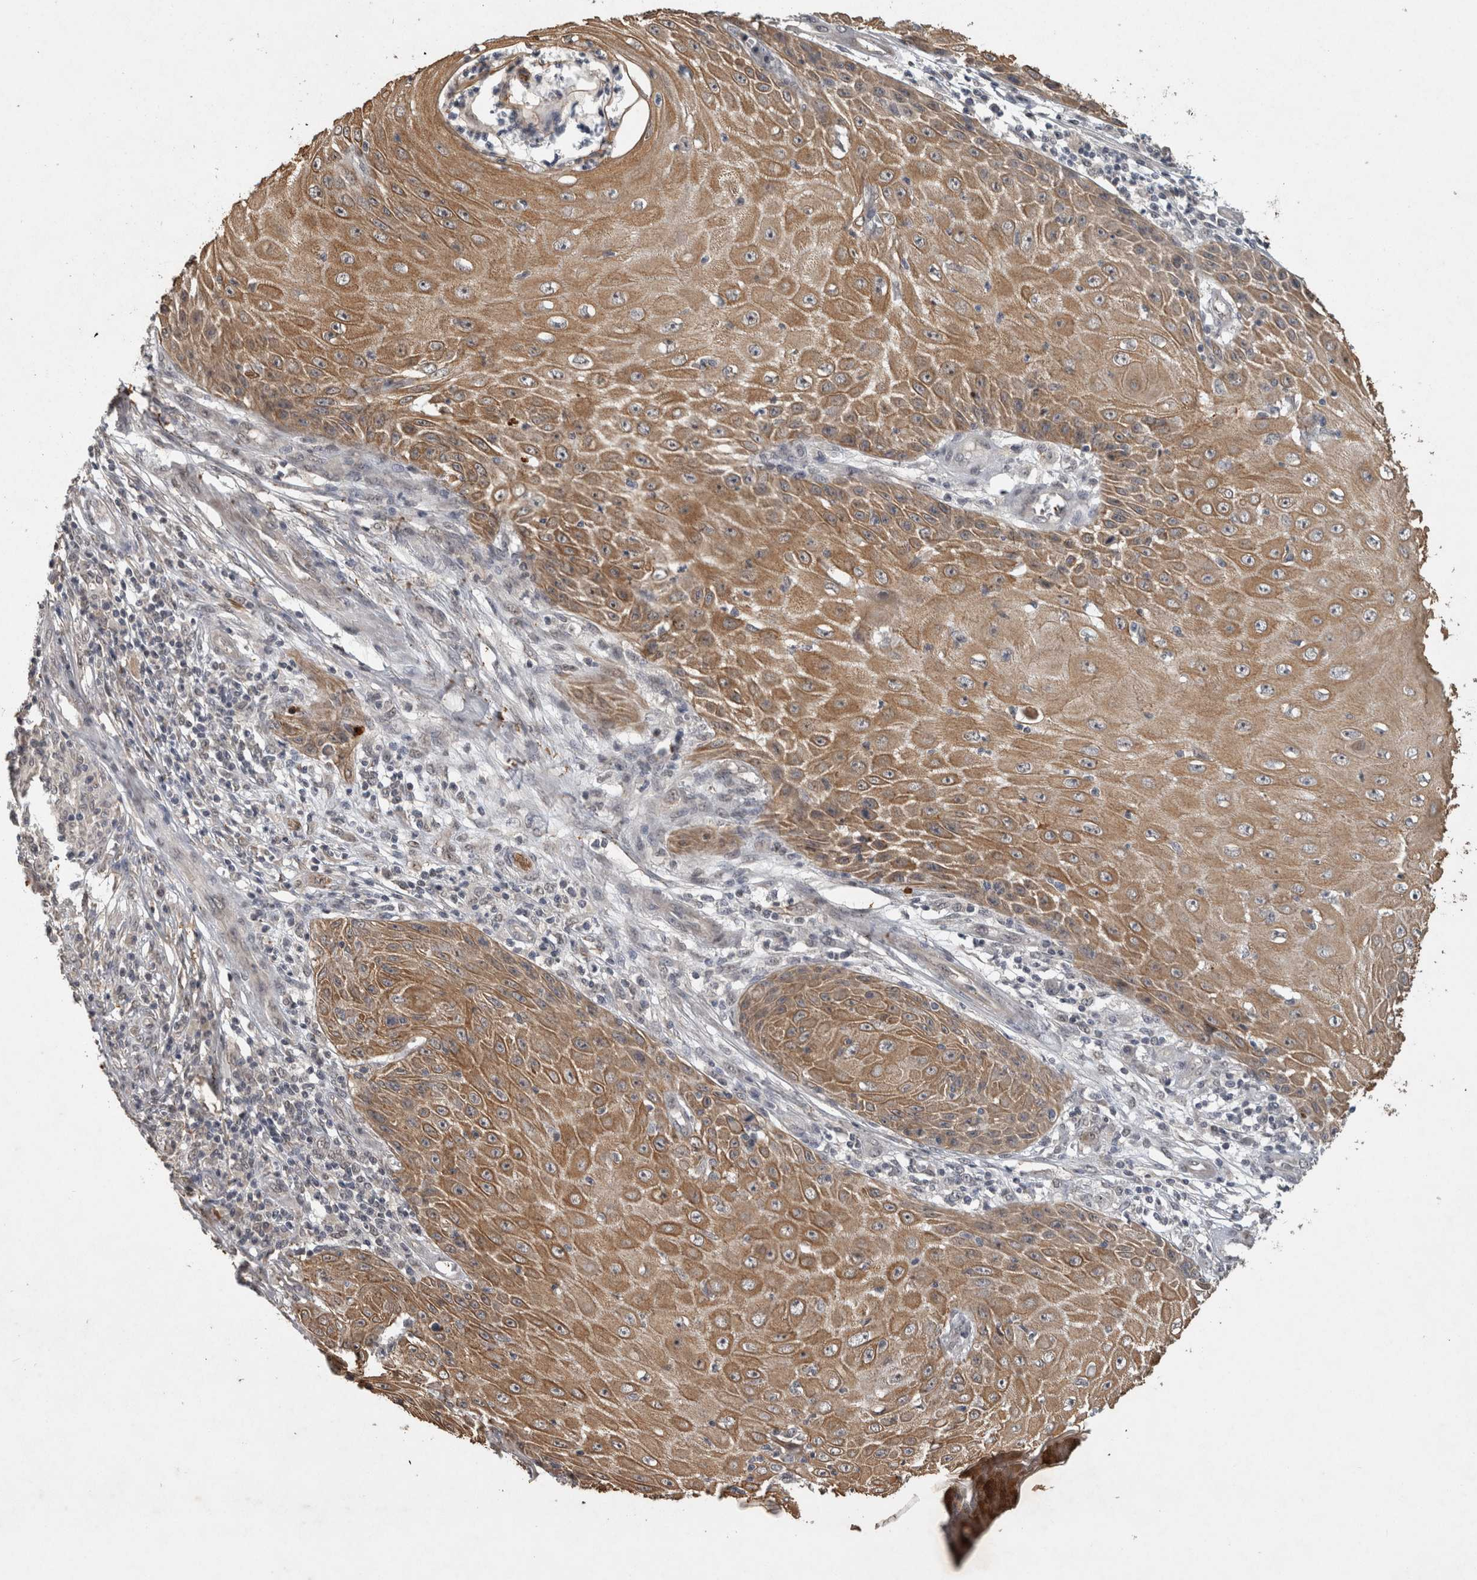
{"staining": {"intensity": "moderate", "quantity": ">75%", "location": "cytoplasmic/membranous"}, "tissue": "skin cancer", "cell_type": "Tumor cells", "image_type": "cancer", "snomed": [{"axis": "morphology", "description": "Squamous cell carcinoma, NOS"}, {"axis": "topography", "description": "Skin"}], "caption": "The image displays a brown stain indicating the presence of a protein in the cytoplasmic/membranous of tumor cells in skin cancer. (Brightfield microscopy of DAB IHC at high magnification).", "gene": "RHPN1", "patient": {"sex": "female", "age": 73}}